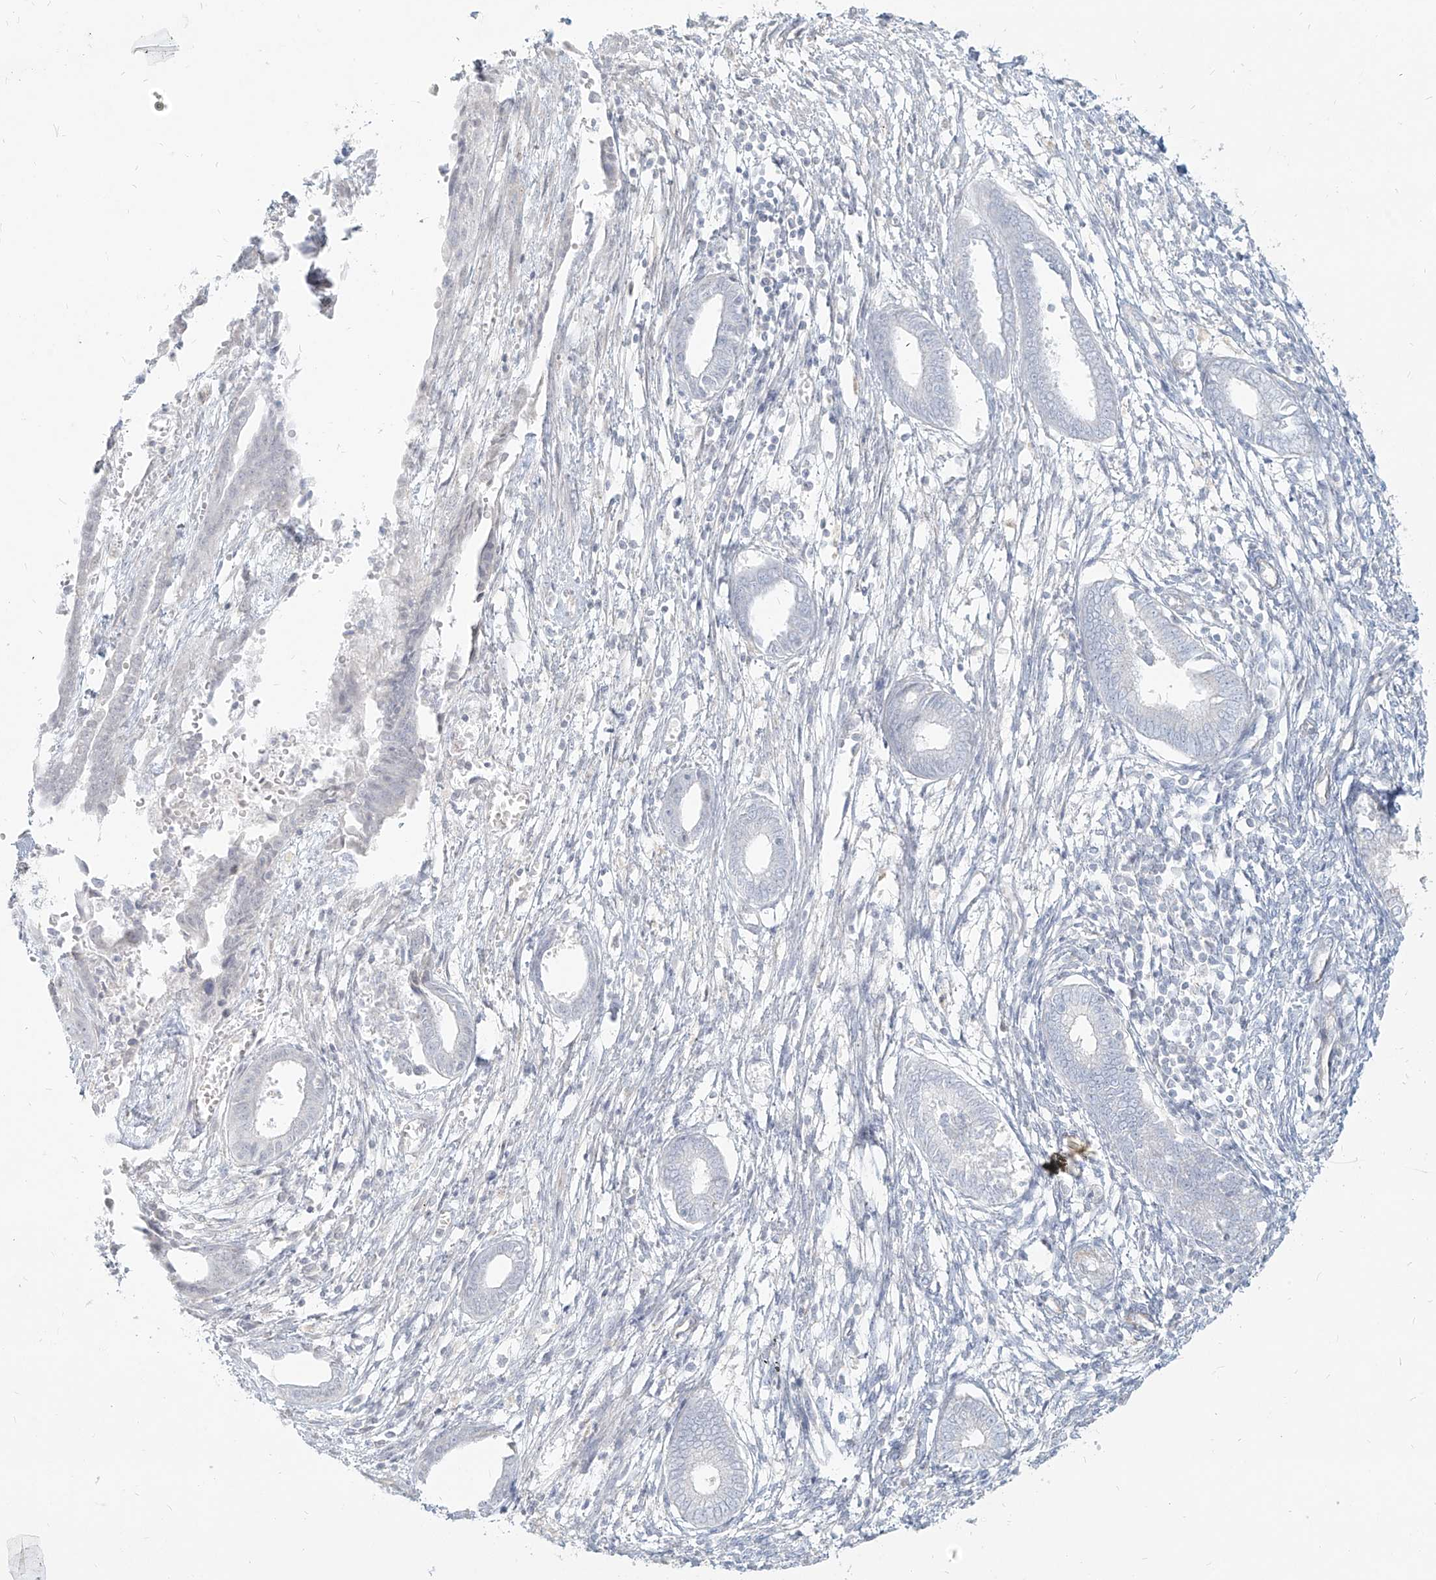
{"staining": {"intensity": "negative", "quantity": "none", "location": "none"}, "tissue": "endometrium", "cell_type": "Cells in endometrial stroma", "image_type": "normal", "snomed": [{"axis": "morphology", "description": "Normal tissue, NOS"}, {"axis": "topography", "description": "Endometrium"}], "caption": "The image exhibits no significant positivity in cells in endometrial stroma of endometrium. Brightfield microscopy of immunohistochemistry (IHC) stained with DAB (3,3'-diaminobenzidine) (brown) and hematoxylin (blue), captured at high magnification.", "gene": "ITPKB", "patient": {"sex": "female", "age": 56}}